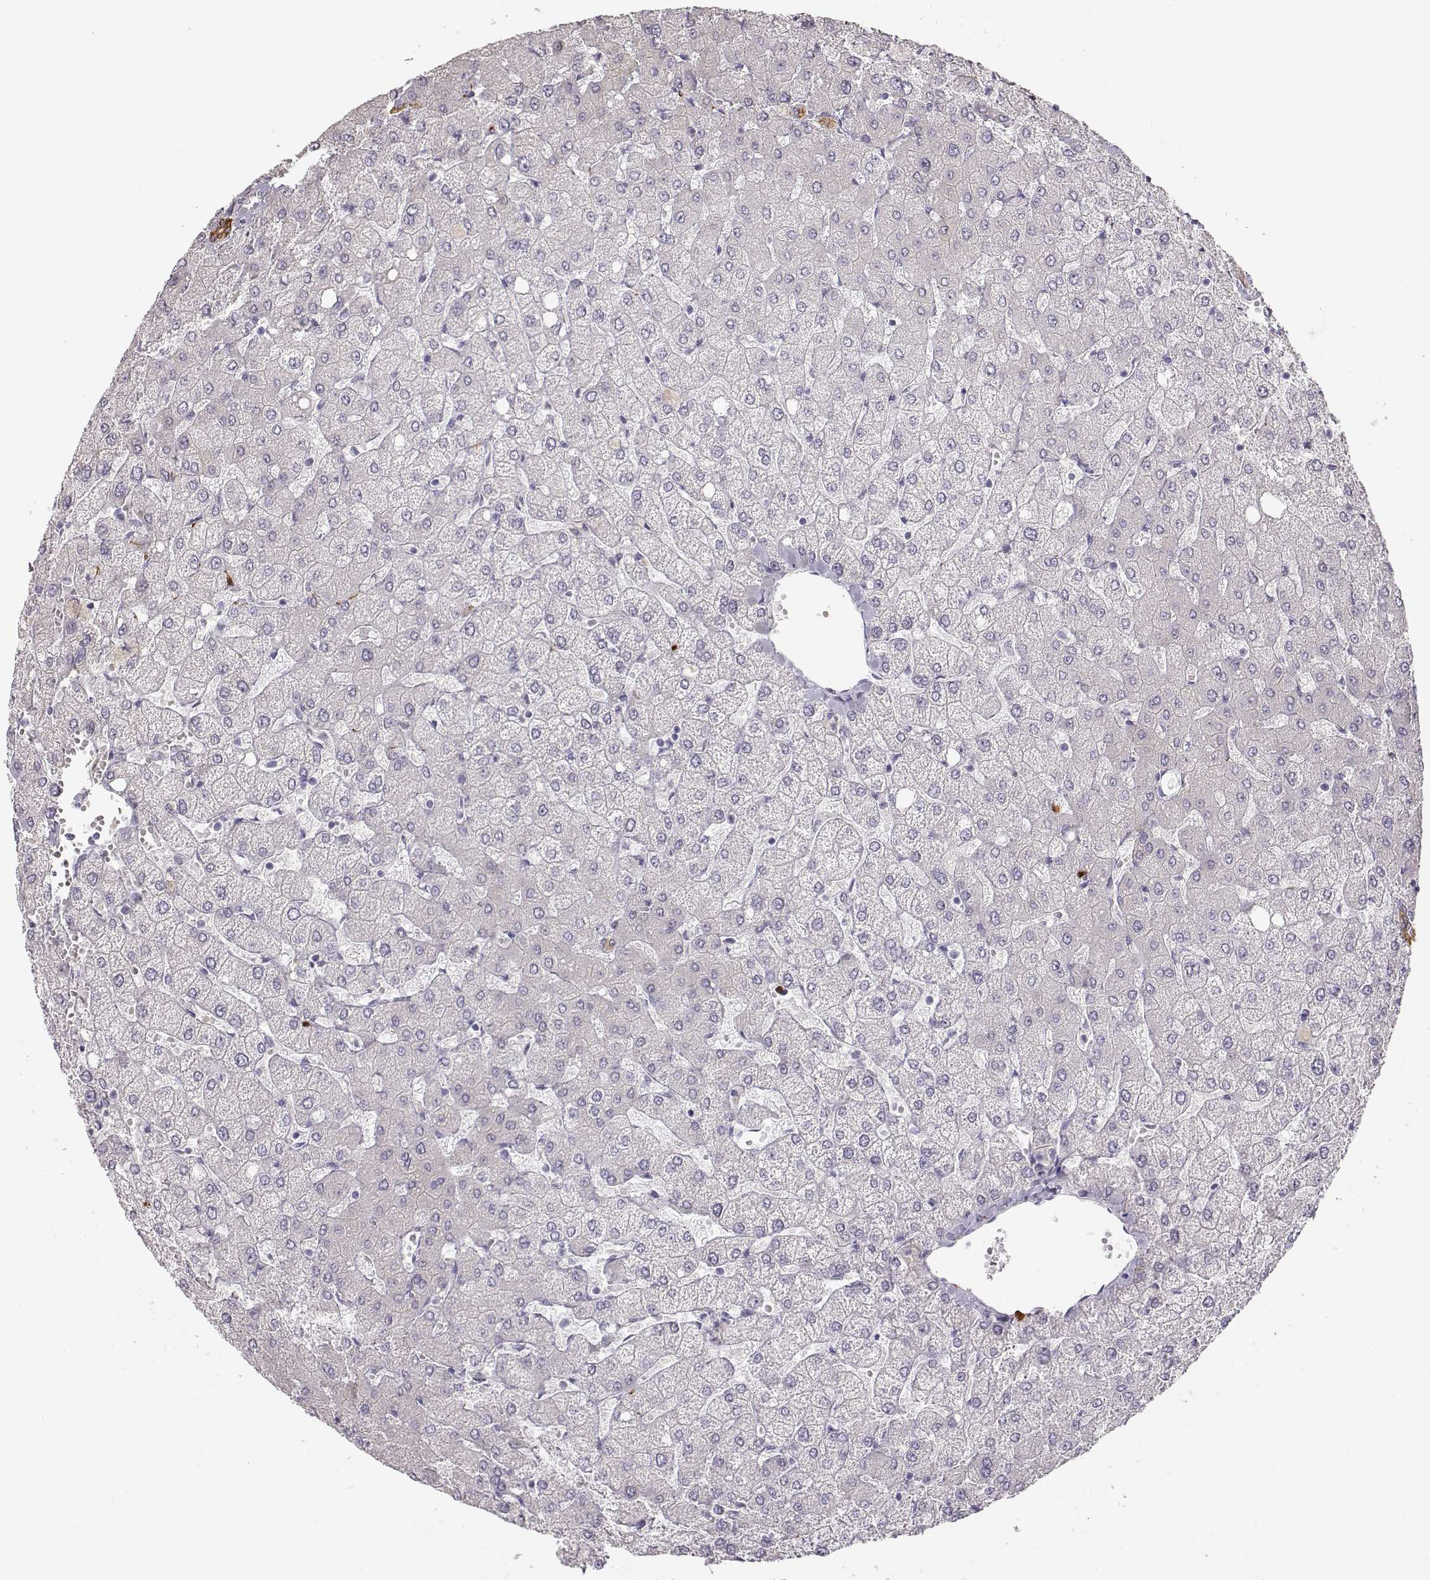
{"staining": {"intensity": "negative", "quantity": "none", "location": "none"}, "tissue": "liver", "cell_type": "Cholangiocytes", "image_type": "normal", "snomed": [{"axis": "morphology", "description": "Normal tissue, NOS"}, {"axis": "topography", "description": "Liver"}], "caption": "Image shows no protein staining in cholangiocytes of benign liver.", "gene": "S100B", "patient": {"sex": "female", "age": 54}}